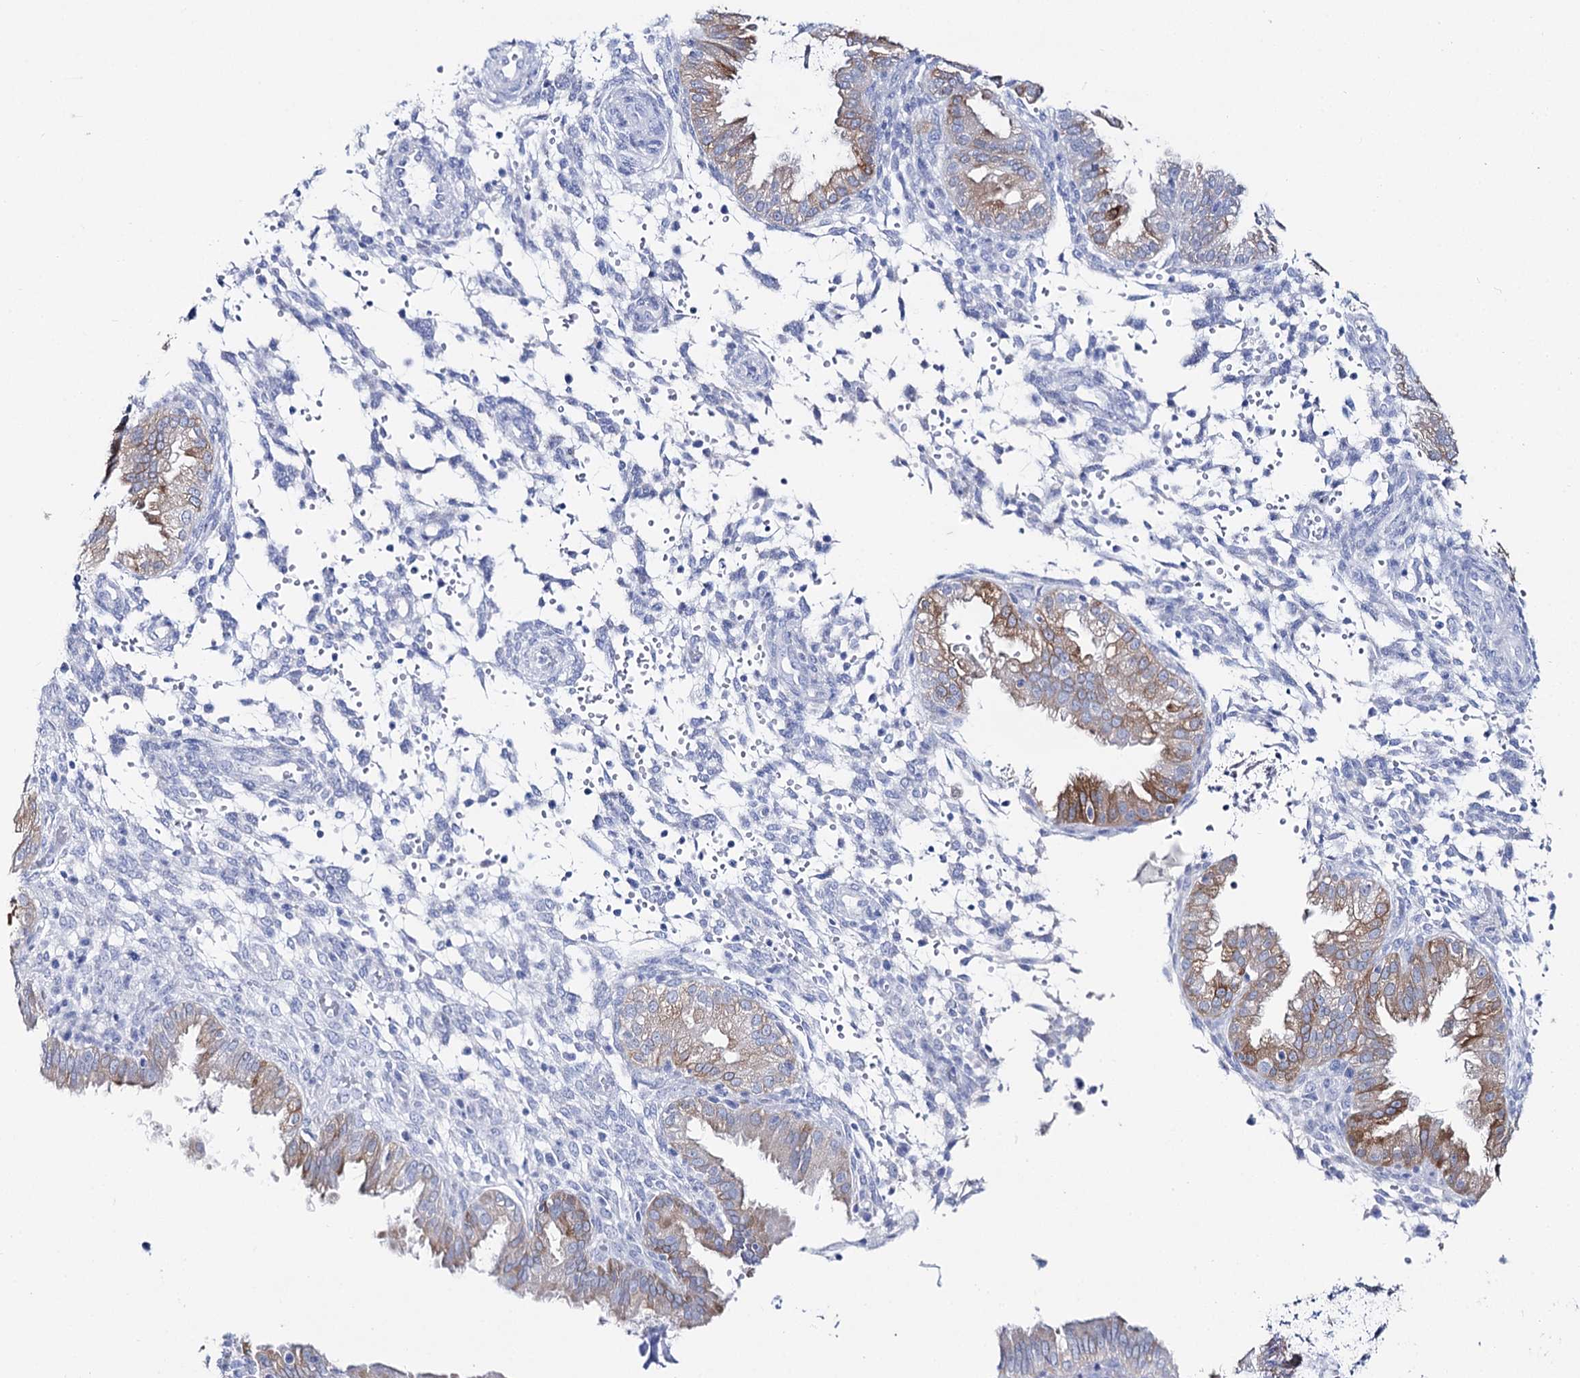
{"staining": {"intensity": "negative", "quantity": "none", "location": "none"}, "tissue": "endometrium", "cell_type": "Cells in endometrial stroma", "image_type": "normal", "snomed": [{"axis": "morphology", "description": "Normal tissue, NOS"}, {"axis": "topography", "description": "Endometrium"}], "caption": "Cells in endometrial stroma are negative for protein expression in normal human endometrium. Nuclei are stained in blue.", "gene": "SLC3A1", "patient": {"sex": "female", "age": 33}}